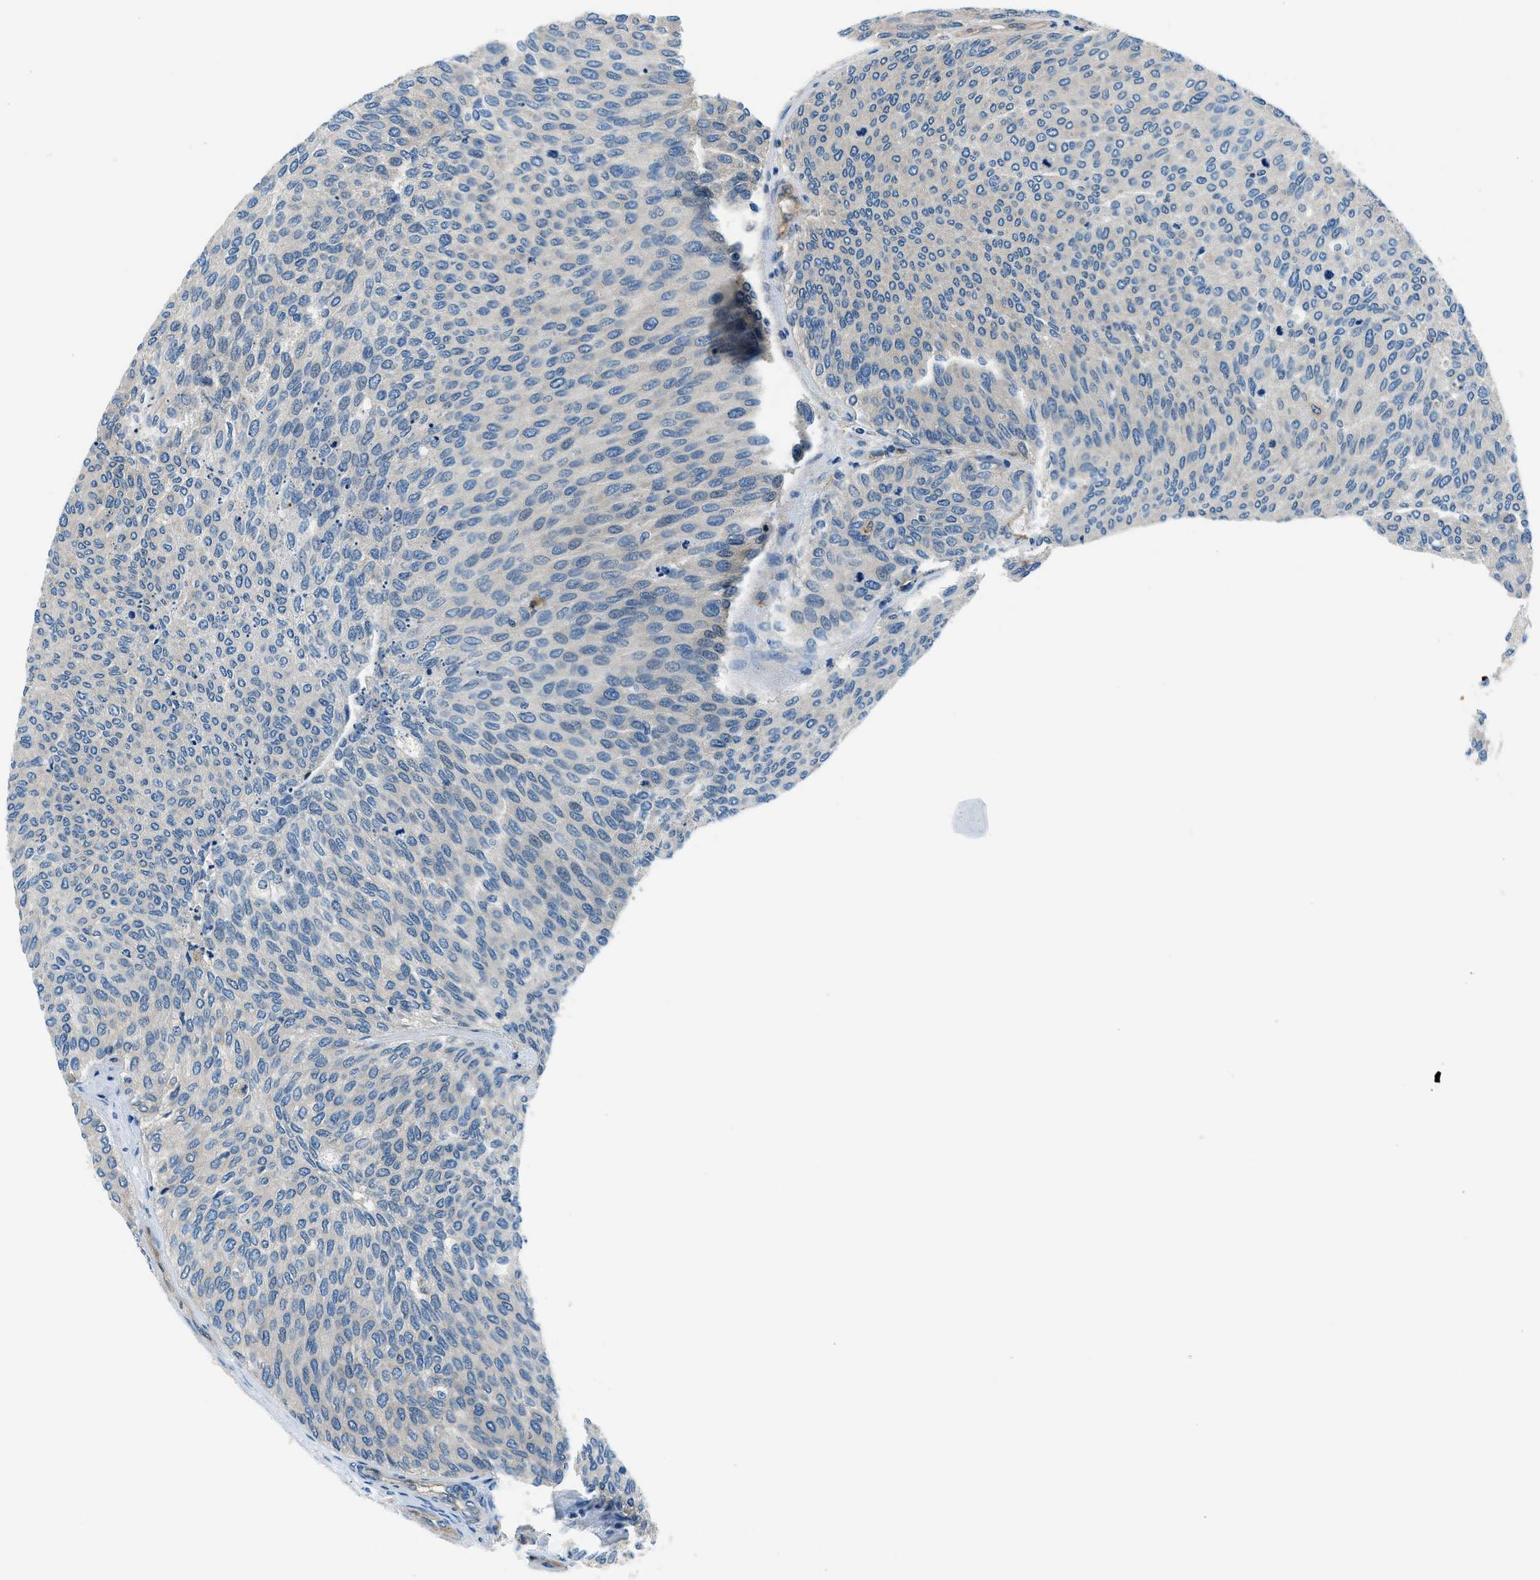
{"staining": {"intensity": "negative", "quantity": "none", "location": "none"}, "tissue": "urothelial cancer", "cell_type": "Tumor cells", "image_type": "cancer", "snomed": [{"axis": "morphology", "description": "Urothelial carcinoma, Low grade"}, {"axis": "topography", "description": "Urinary bladder"}], "caption": "Immunohistochemical staining of urothelial carcinoma (low-grade) exhibits no significant staining in tumor cells.", "gene": "SLC19A2", "patient": {"sex": "female", "age": 79}}